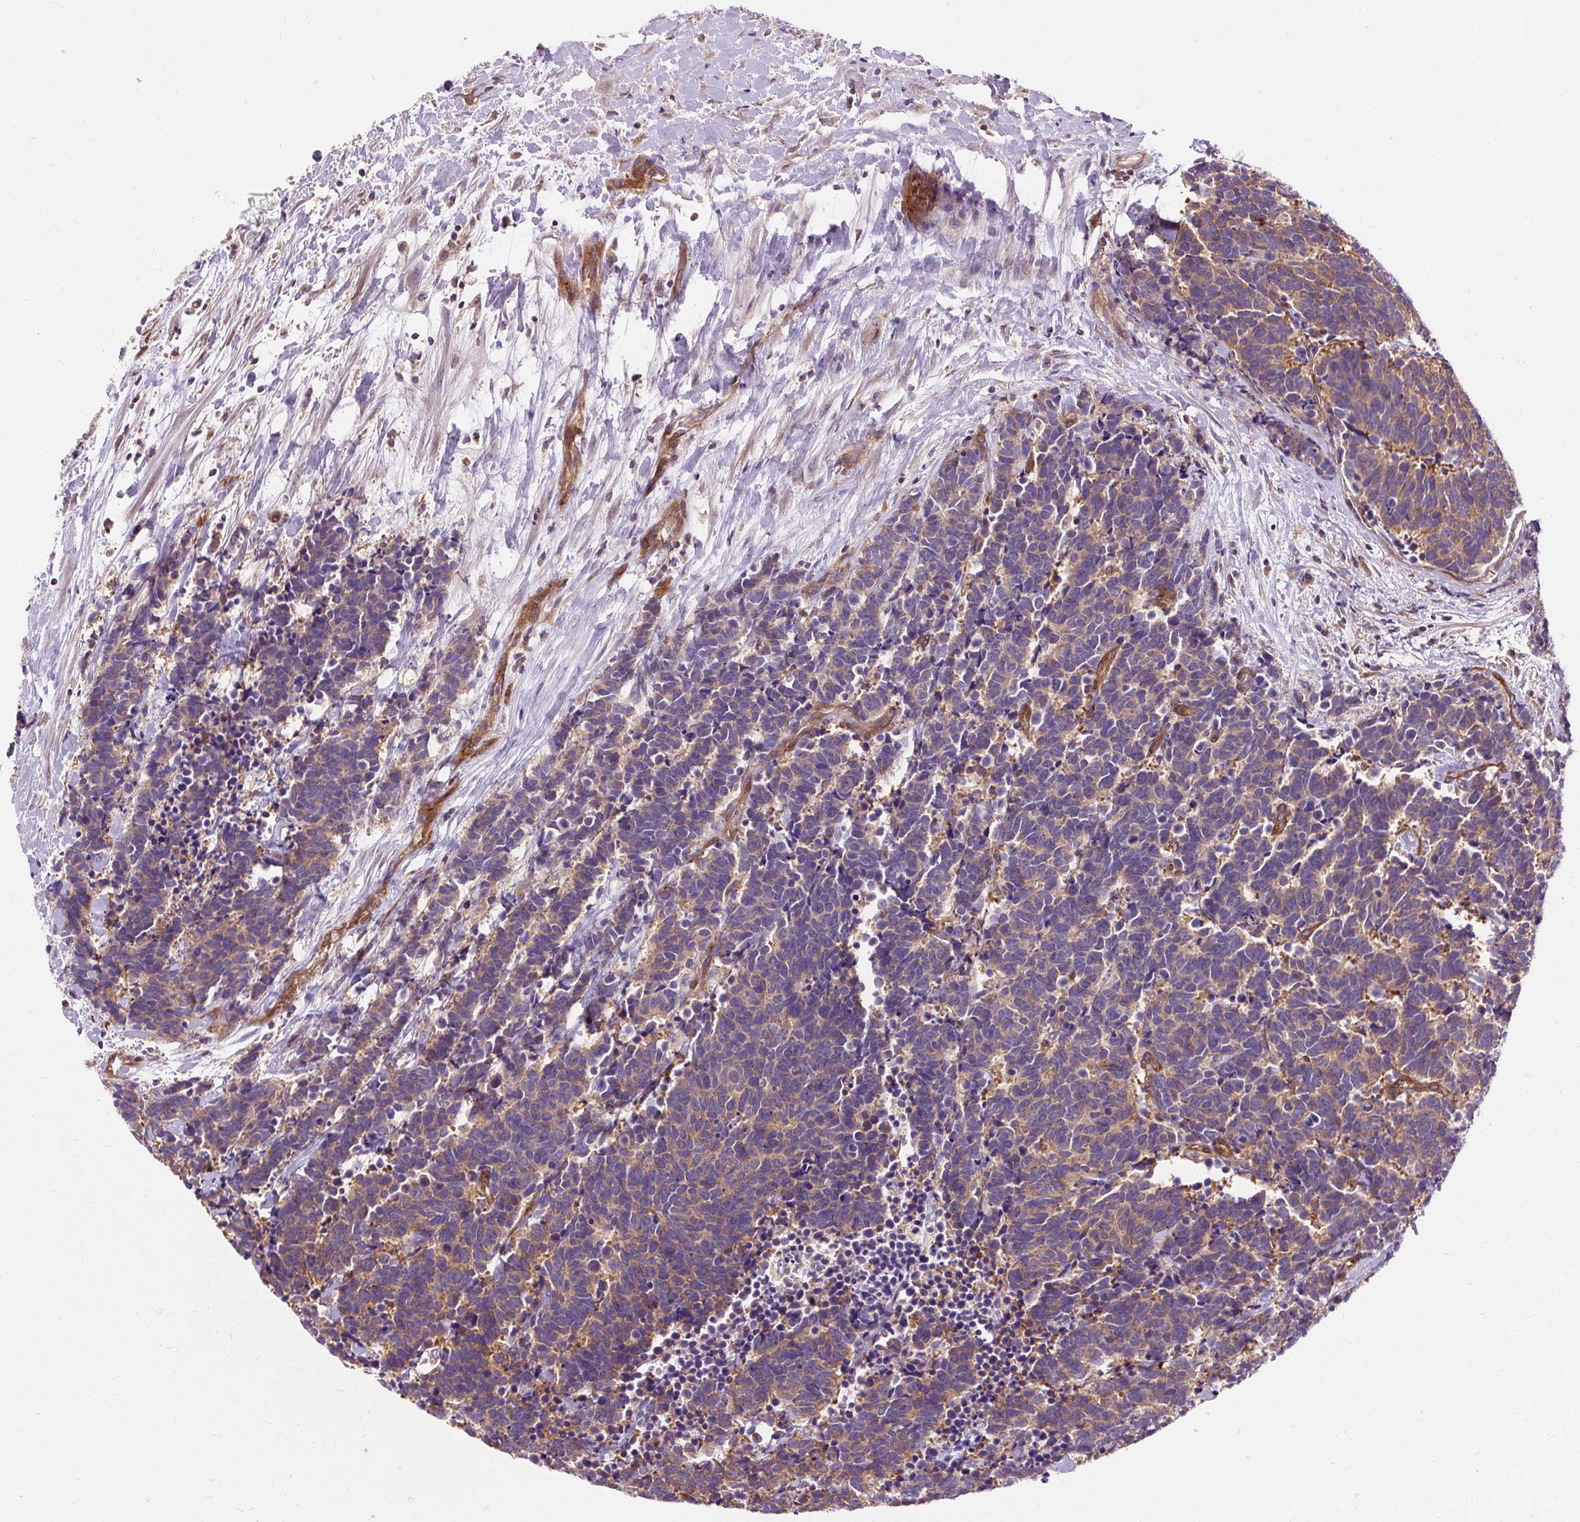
{"staining": {"intensity": "moderate", "quantity": ">75%", "location": "cytoplasmic/membranous"}, "tissue": "carcinoid", "cell_type": "Tumor cells", "image_type": "cancer", "snomed": [{"axis": "morphology", "description": "Carcinoma, NOS"}, {"axis": "morphology", "description": "Carcinoid, malignant, NOS"}, {"axis": "topography", "description": "Prostate"}], "caption": "An immunohistochemistry (IHC) micrograph of tumor tissue is shown. Protein staining in brown labels moderate cytoplasmic/membranous positivity in carcinoid within tumor cells.", "gene": "PCDHGB3", "patient": {"sex": "male", "age": 57}}